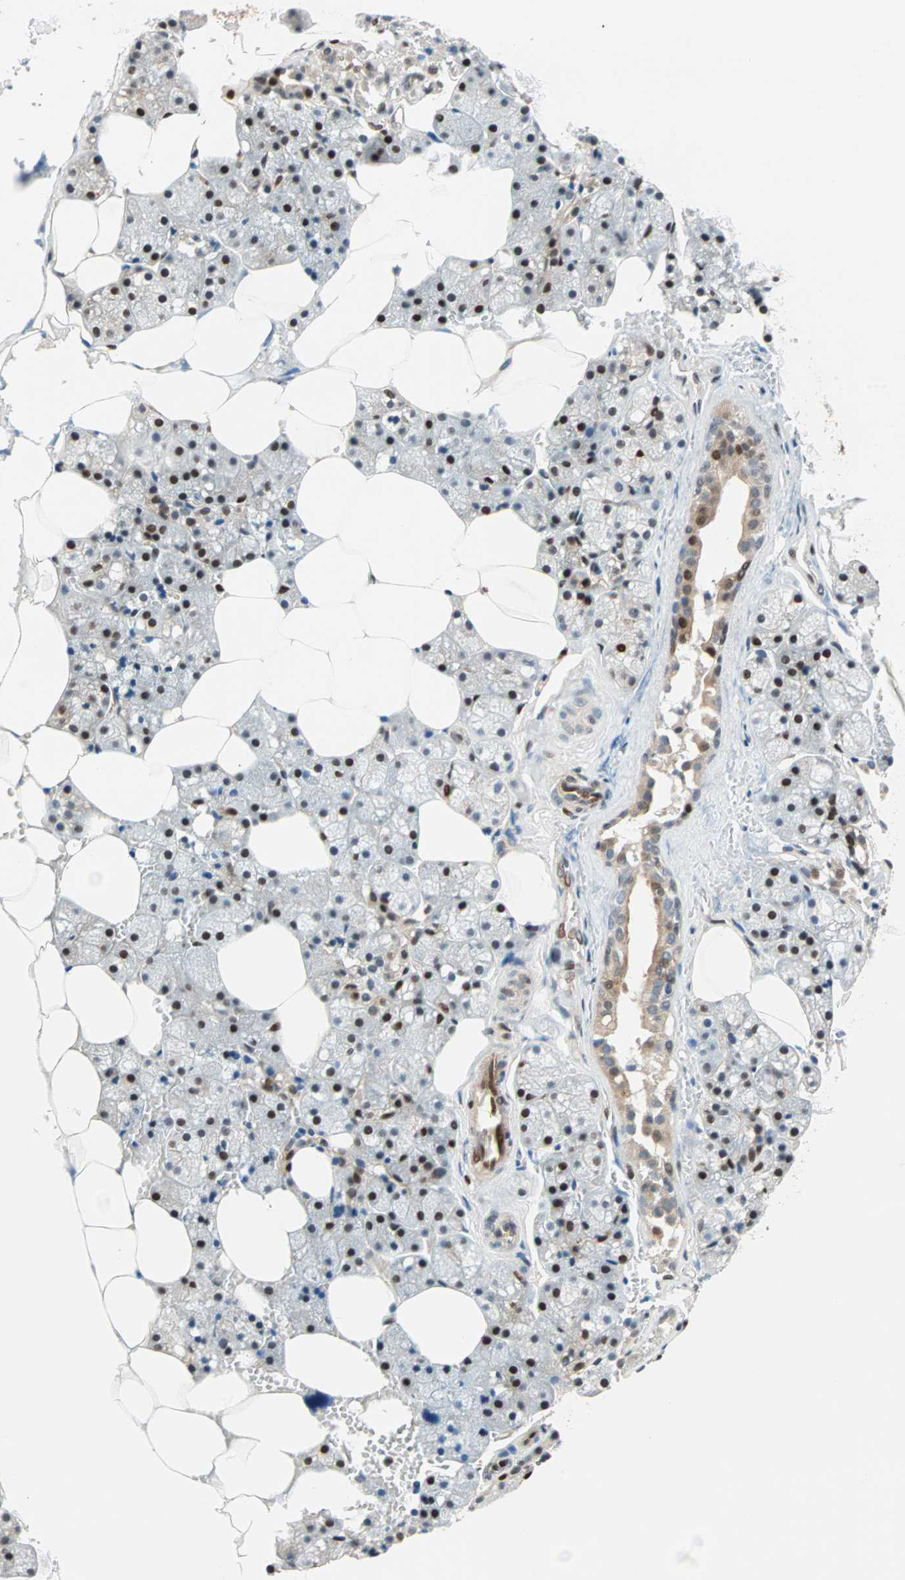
{"staining": {"intensity": "strong", "quantity": ">75%", "location": "nuclear"}, "tissue": "salivary gland", "cell_type": "Glandular cells", "image_type": "normal", "snomed": [{"axis": "morphology", "description": "Normal tissue, NOS"}, {"axis": "topography", "description": "Salivary gland"}], "caption": "Salivary gland stained with DAB (3,3'-diaminobenzidine) IHC demonstrates high levels of strong nuclear expression in approximately >75% of glandular cells. (Stains: DAB in brown, nuclei in blue, Microscopy: brightfield microscopy at high magnification).", "gene": "HECW1", "patient": {"sex": "male", "age": 62}}